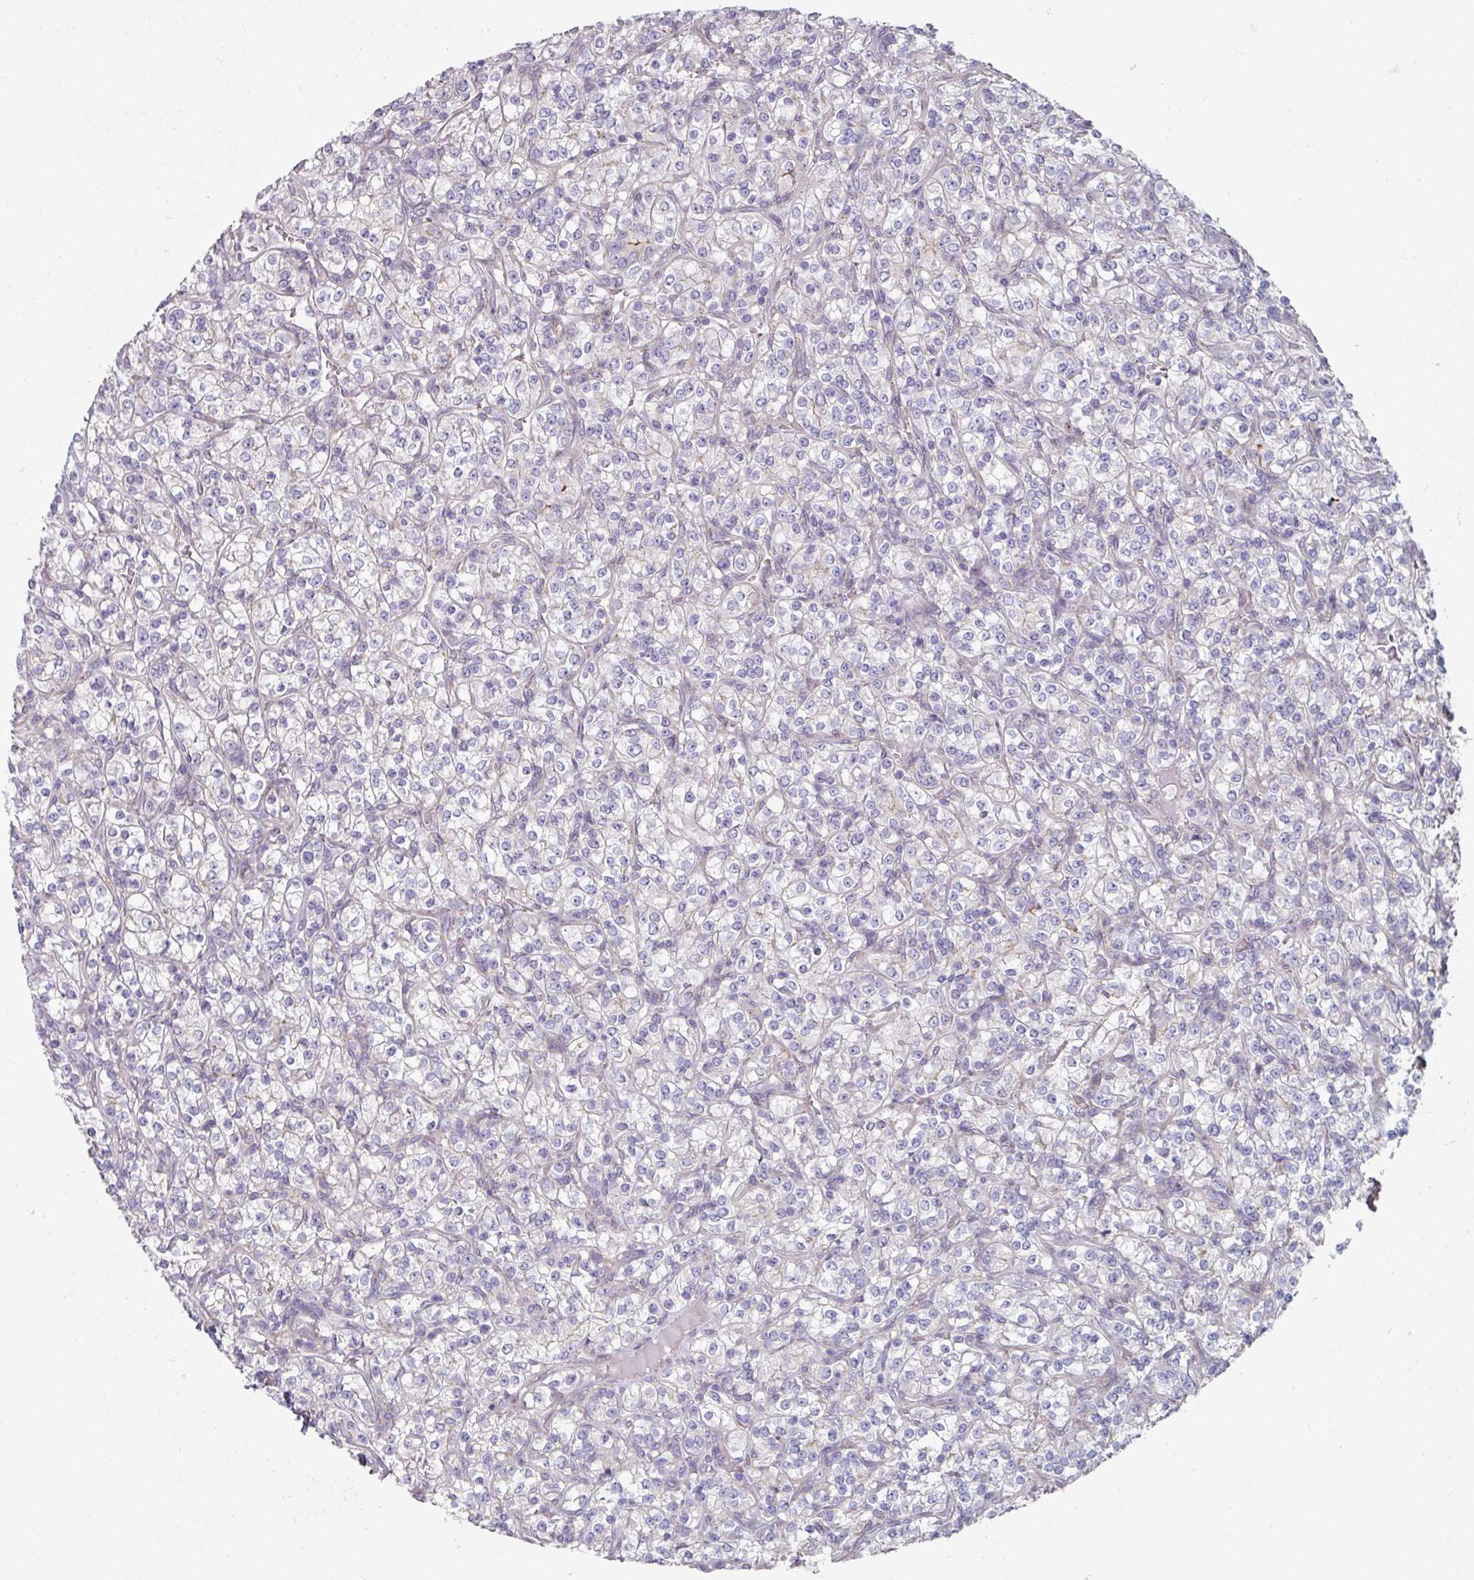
{"staining": {"intensity": "negative", "quantity": "none", "location": "none"}, "tissue": "renal cancer", "cell_type": "Tumor cells", "image_type": "cancer", "snomed": [{"axis": "morphology", "description": "Adenocarcinoma, NOS"}, {"axis": "topography", "description": "Kidney"}], "caption": "Immunohistochemistry of human renal cancer (adenocarcinoma) demonstrates no positivity in tumor cells.", "gene": "WSB2", "patient": {"sex": "male", "age": 77}}